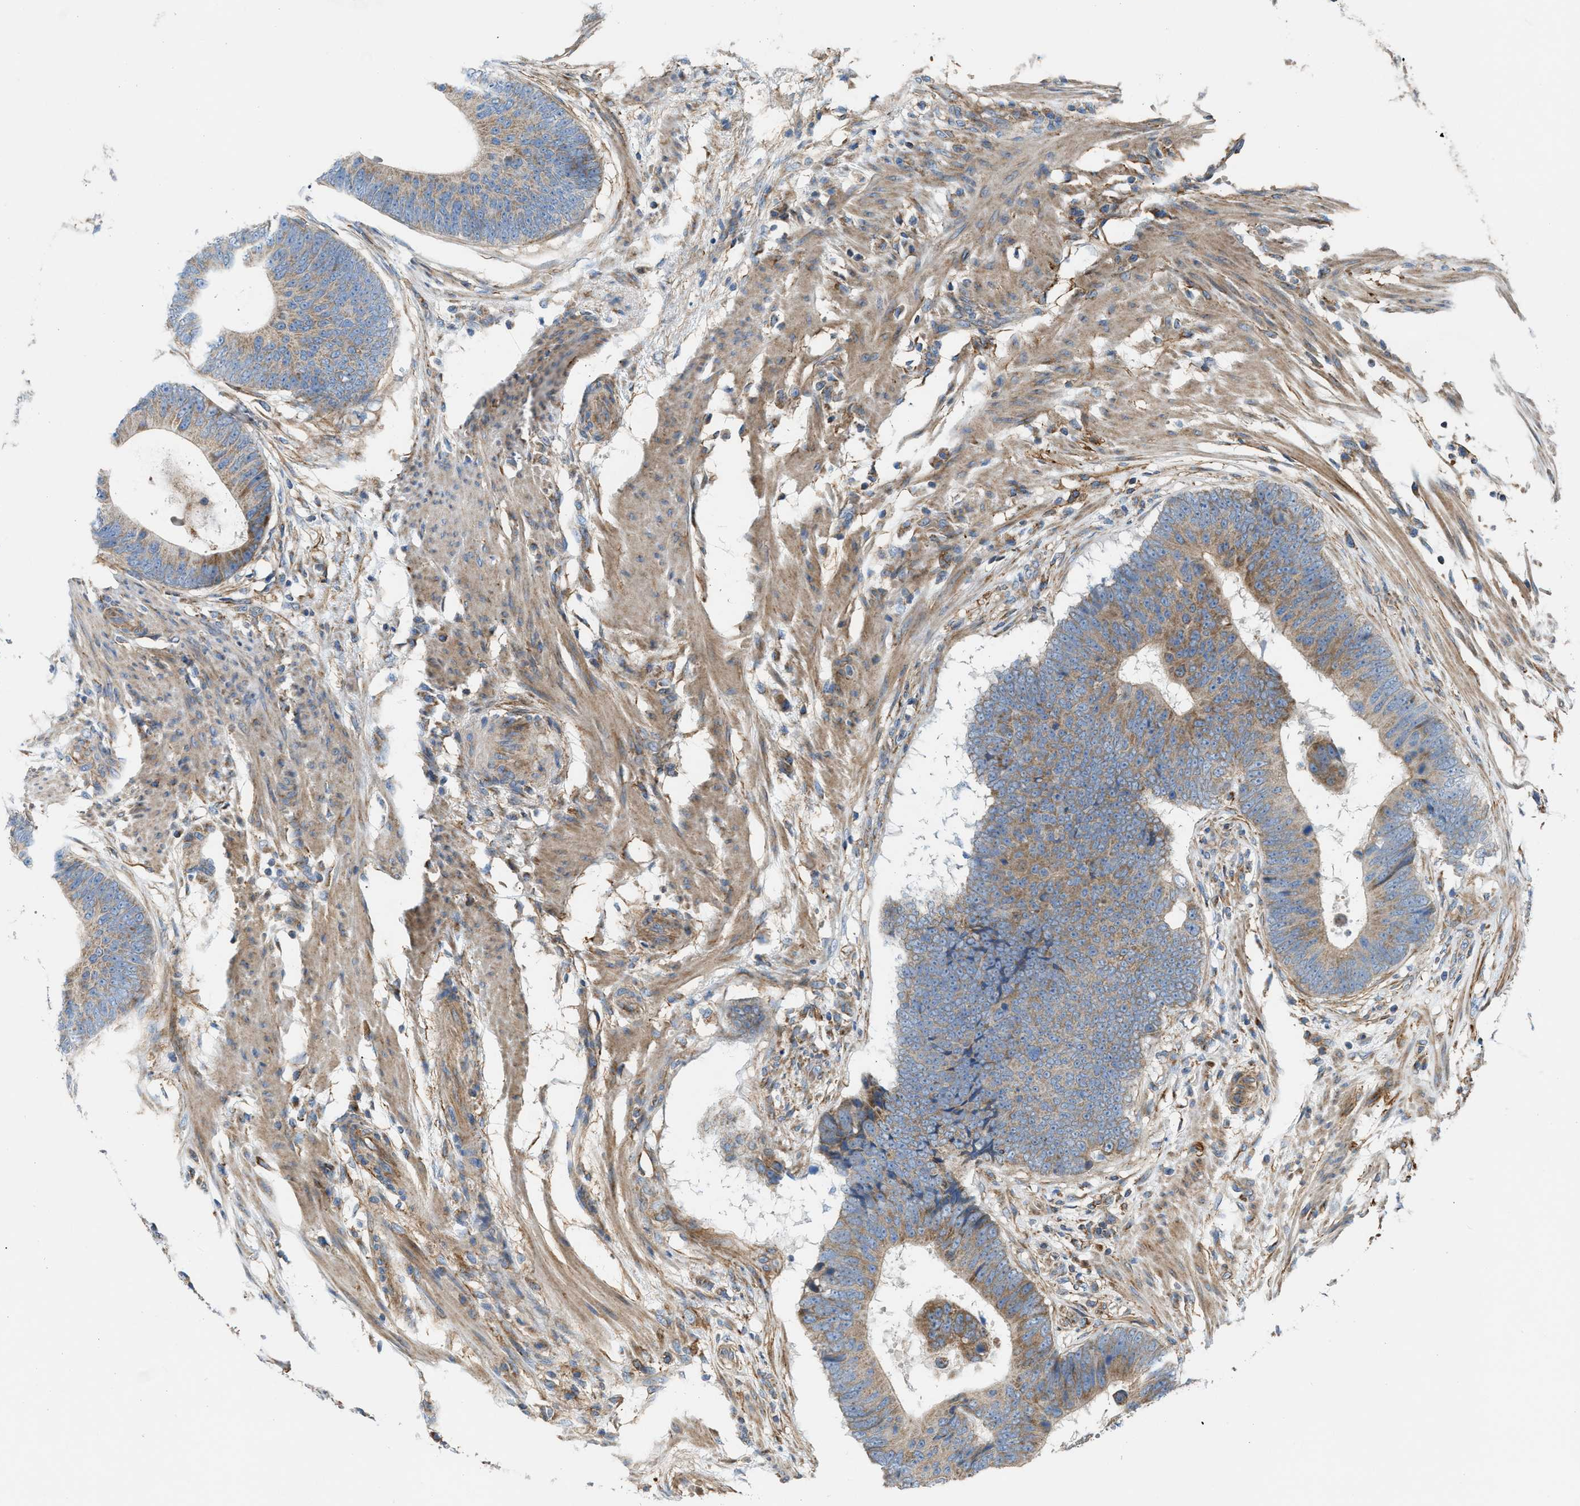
{"staining": {"intensity": "moderate", "quantity": ">75%", "location": "cytoplasmic/membranous"}, "tissue": "colorectal cancer", "cell_type": "Tumor cells", "image_type": "cancer", "snomed": [{"axis": "morphology", "description": "Adenocarcinoma, NOS"}, {"axis": "topography", "description": "Colon"}], "caption": "There is medium levels of moderate cytoplasmic/membranous staining in tumor cells of colorectal cancer (adenocarcinoma), as demonstrated by immunohistochemical staining (brown color).", "gene": "SLC10A3", "patient": {"sex": "male", "age": 56}}